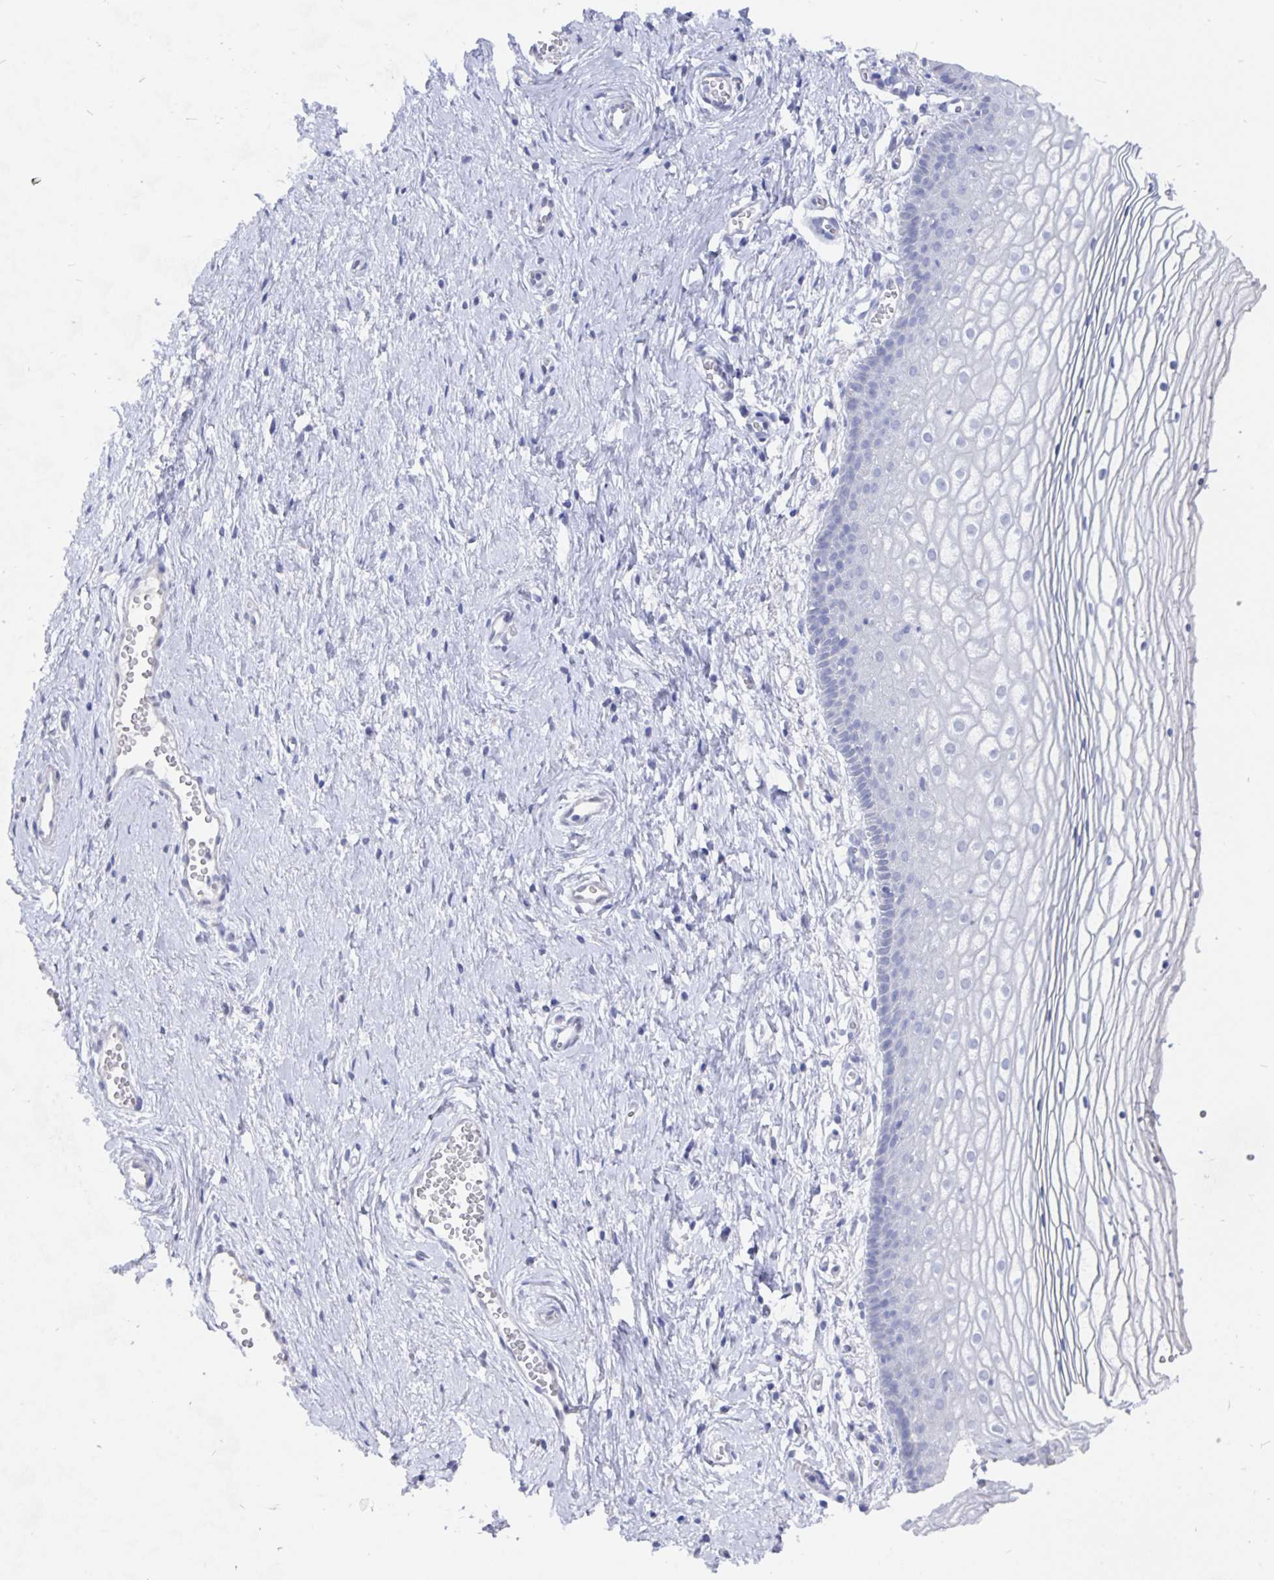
{"staining": {"intensity": "negative", "quantity": "none", "location": "none"}, "tissue": "vagina", "cell_type": "Squamous epithelial cells", "image_type": "normal", "snomed": [{"axis": "morphology", "description": "Normal tissue, NOS"}, {"axis": "topography", "description": "Vagina"}], "caption": "IHC micrograph of benign vagina stained for a protein (brown), which shows no expression in squamous epithelial cells.", "gene": "SMOC1", "patient": {"sex": "female", "age": 56}}